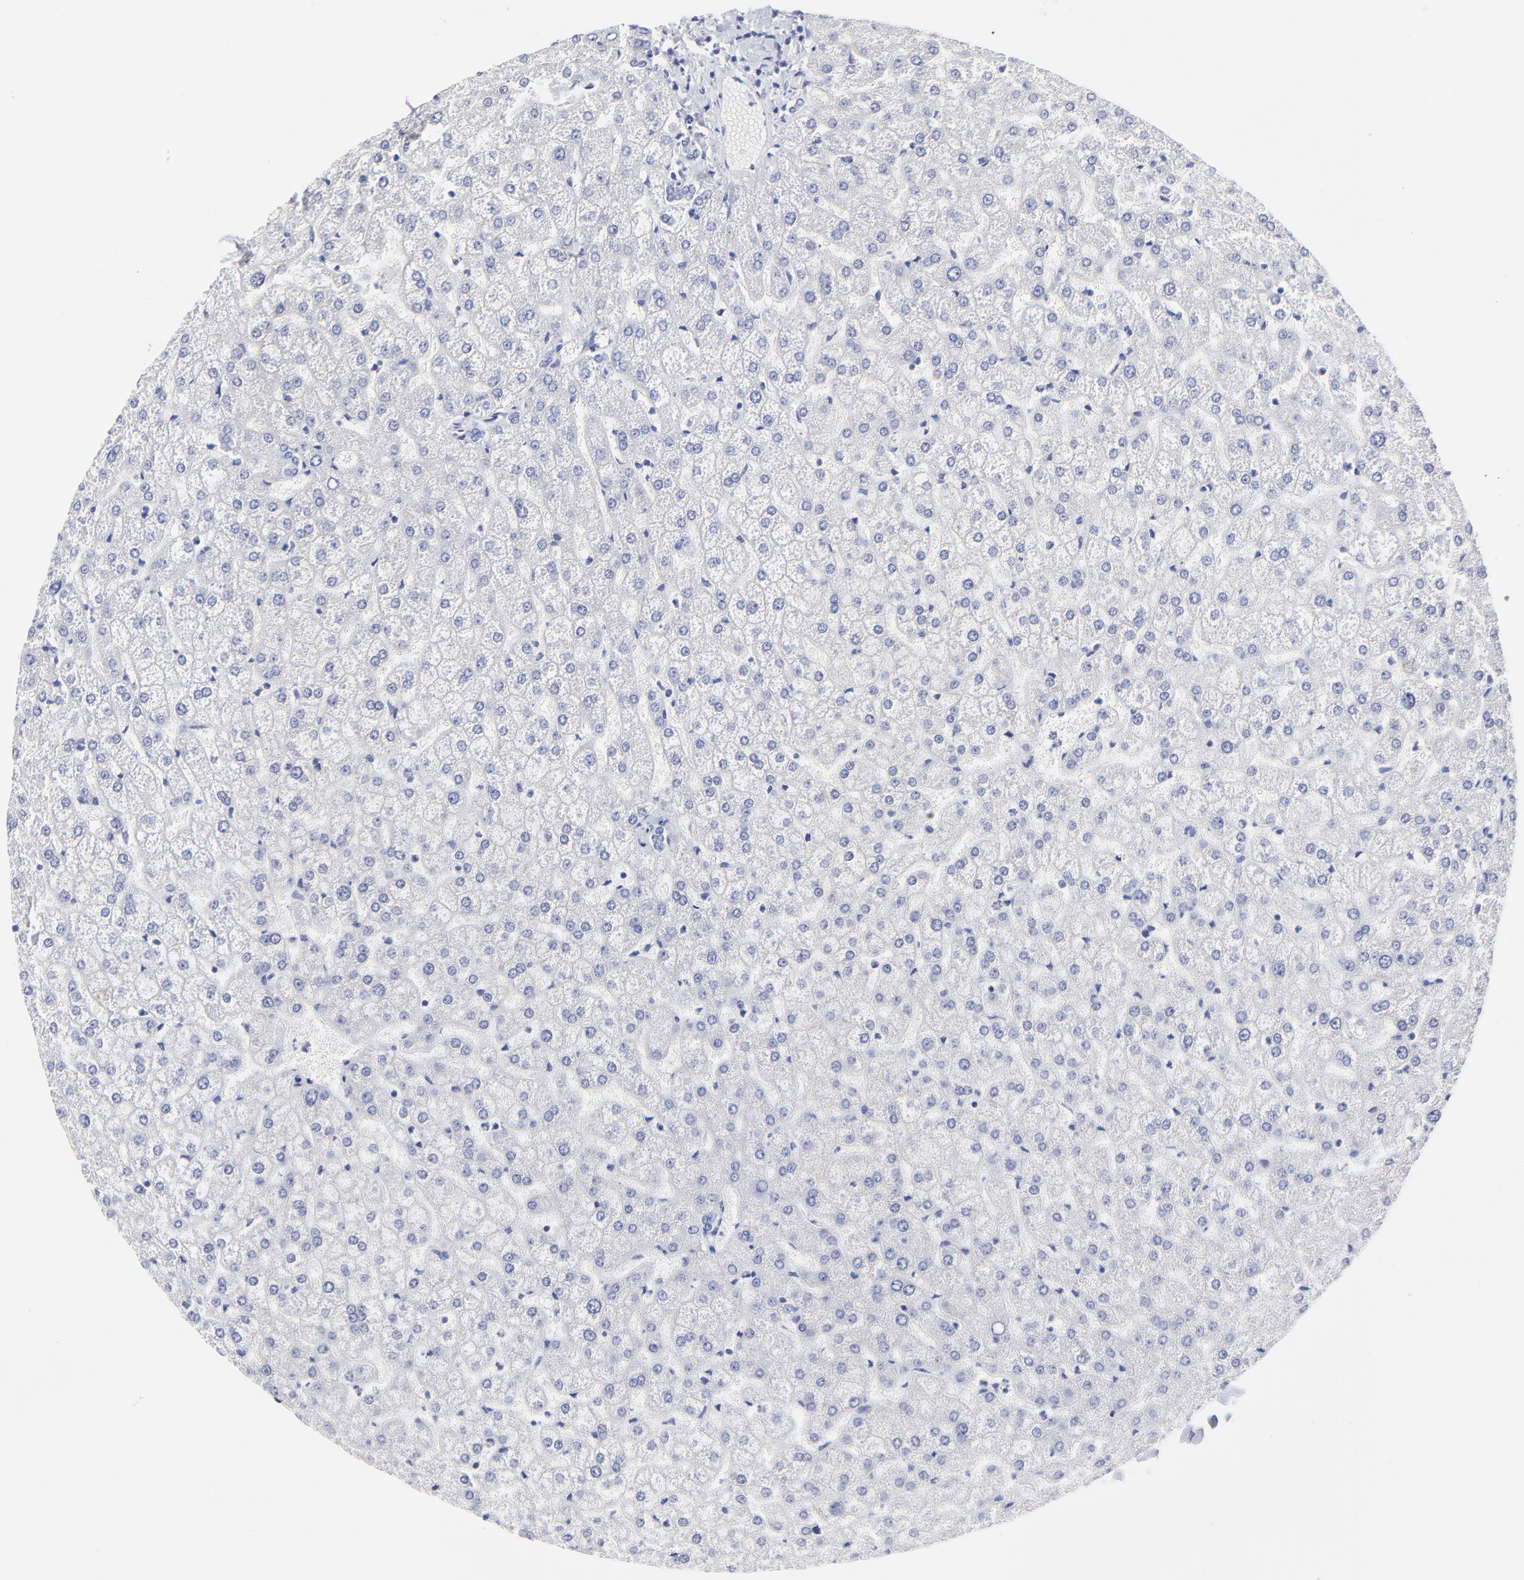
{"staining": {"intensity": "negative", "quantity": "none", "location": "none"}, "tissue": "liver", "cell_type": "Cholangiocytes", "image_type": "normal", "snomed": [{"axis": "morphology", "description": "Normal tissue, NOS"}, {"axis": "topography", "description": "Liver"}], "caption": "Protein analysis of normal liver displays no significant expression in cholangiocytes.", "gene": "DUSP9", "patient": {"sex": "female", "age": 32}}